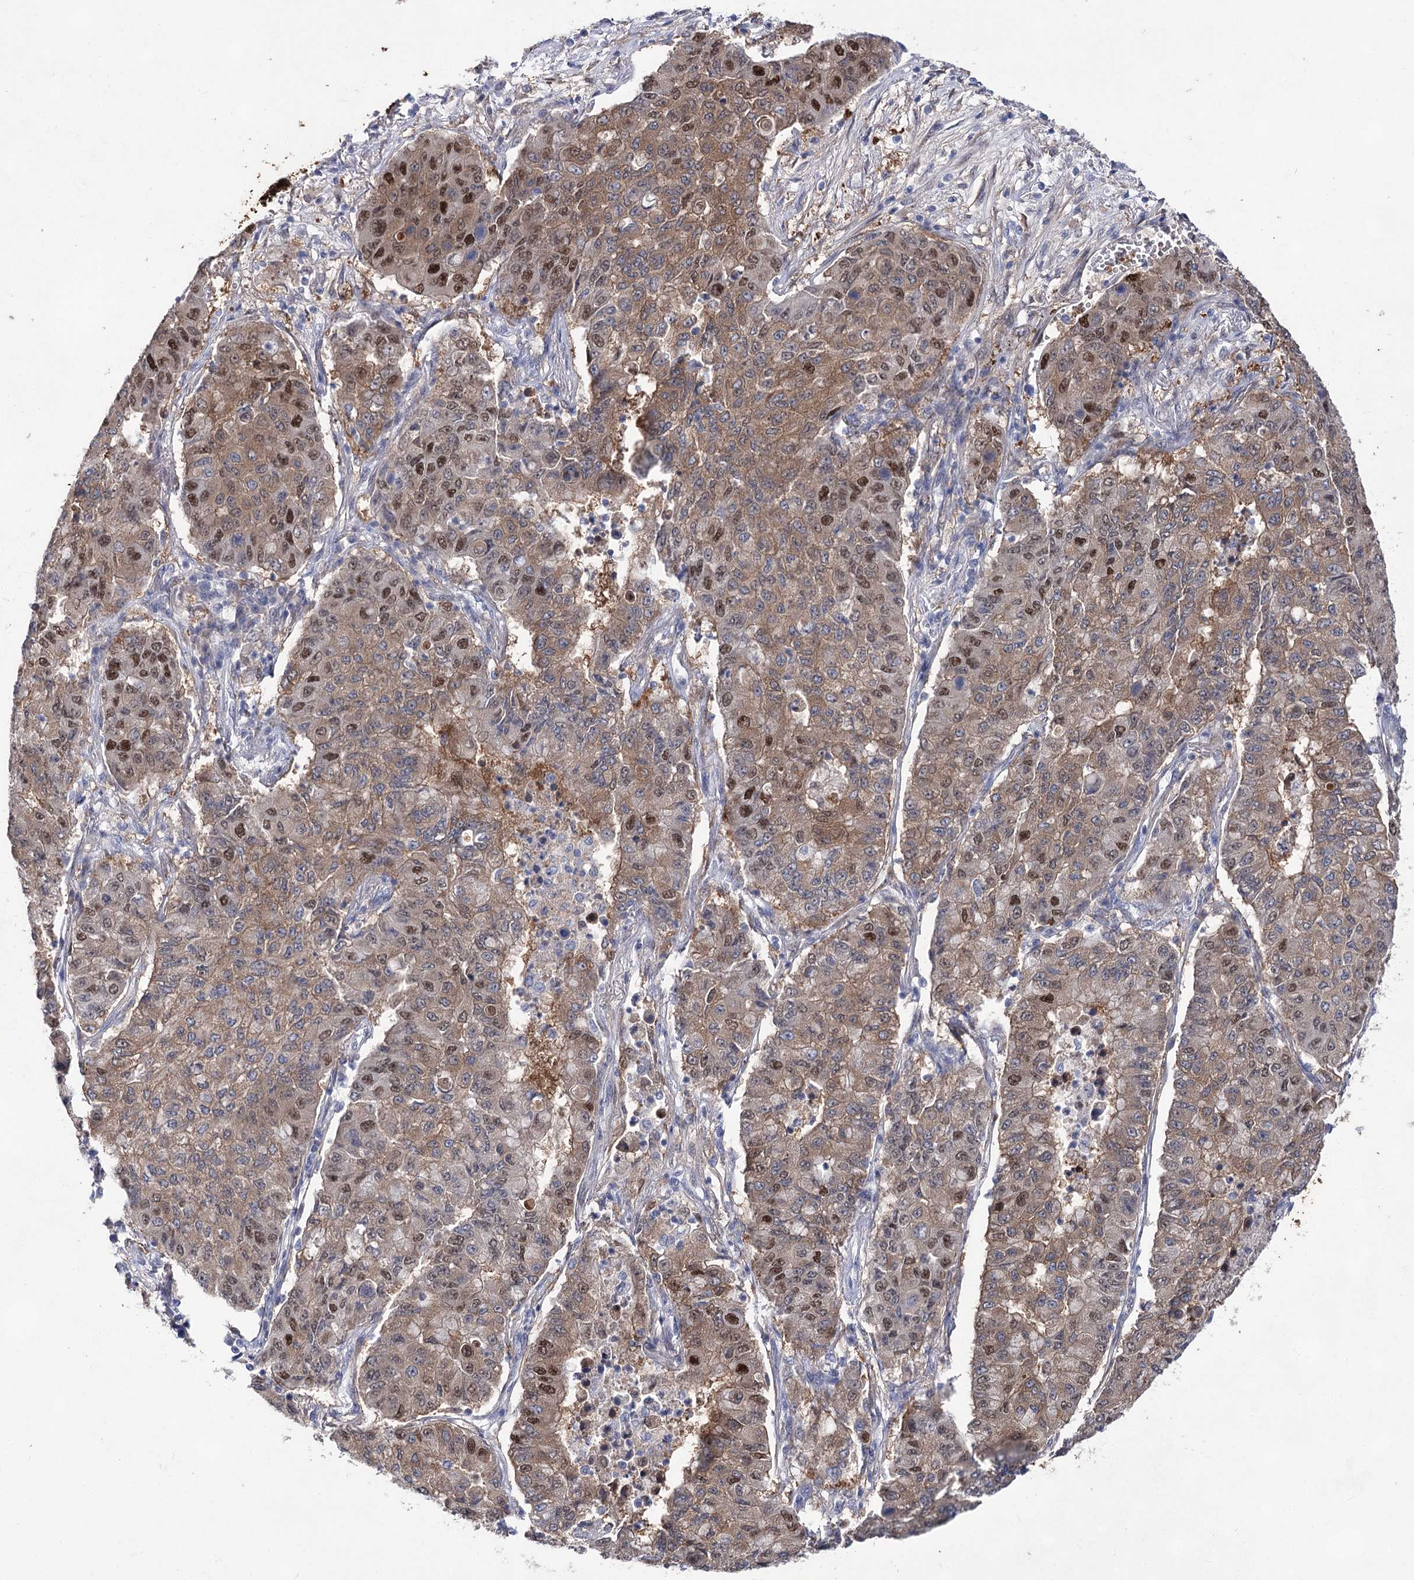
{"staining": {"intensity": "moderate", "quantity": ">75%", "location": "cytoplasmic/membranous,nuclear"}, "tissue": "lung cancer", "cell_type": "Tumor cells", "image_type": "cancer", "snomed": [{"axis": "morphology", "description": "Squamous cell carcinoma, NOS"}, {"axis": "topography", "description": "Lung"}], "caption": "An IHC histopathology image of neoplastic tissue is shown. Protein staining in brown labels moderate cytoplasmic/membranous and nuclear positivity in lung squamous cell carcinoma within tumor cells. (IHC, brightfield microscopy, high magnification).", "gene": "UGDH", "patient": {"sex": "male", "age": 74}}